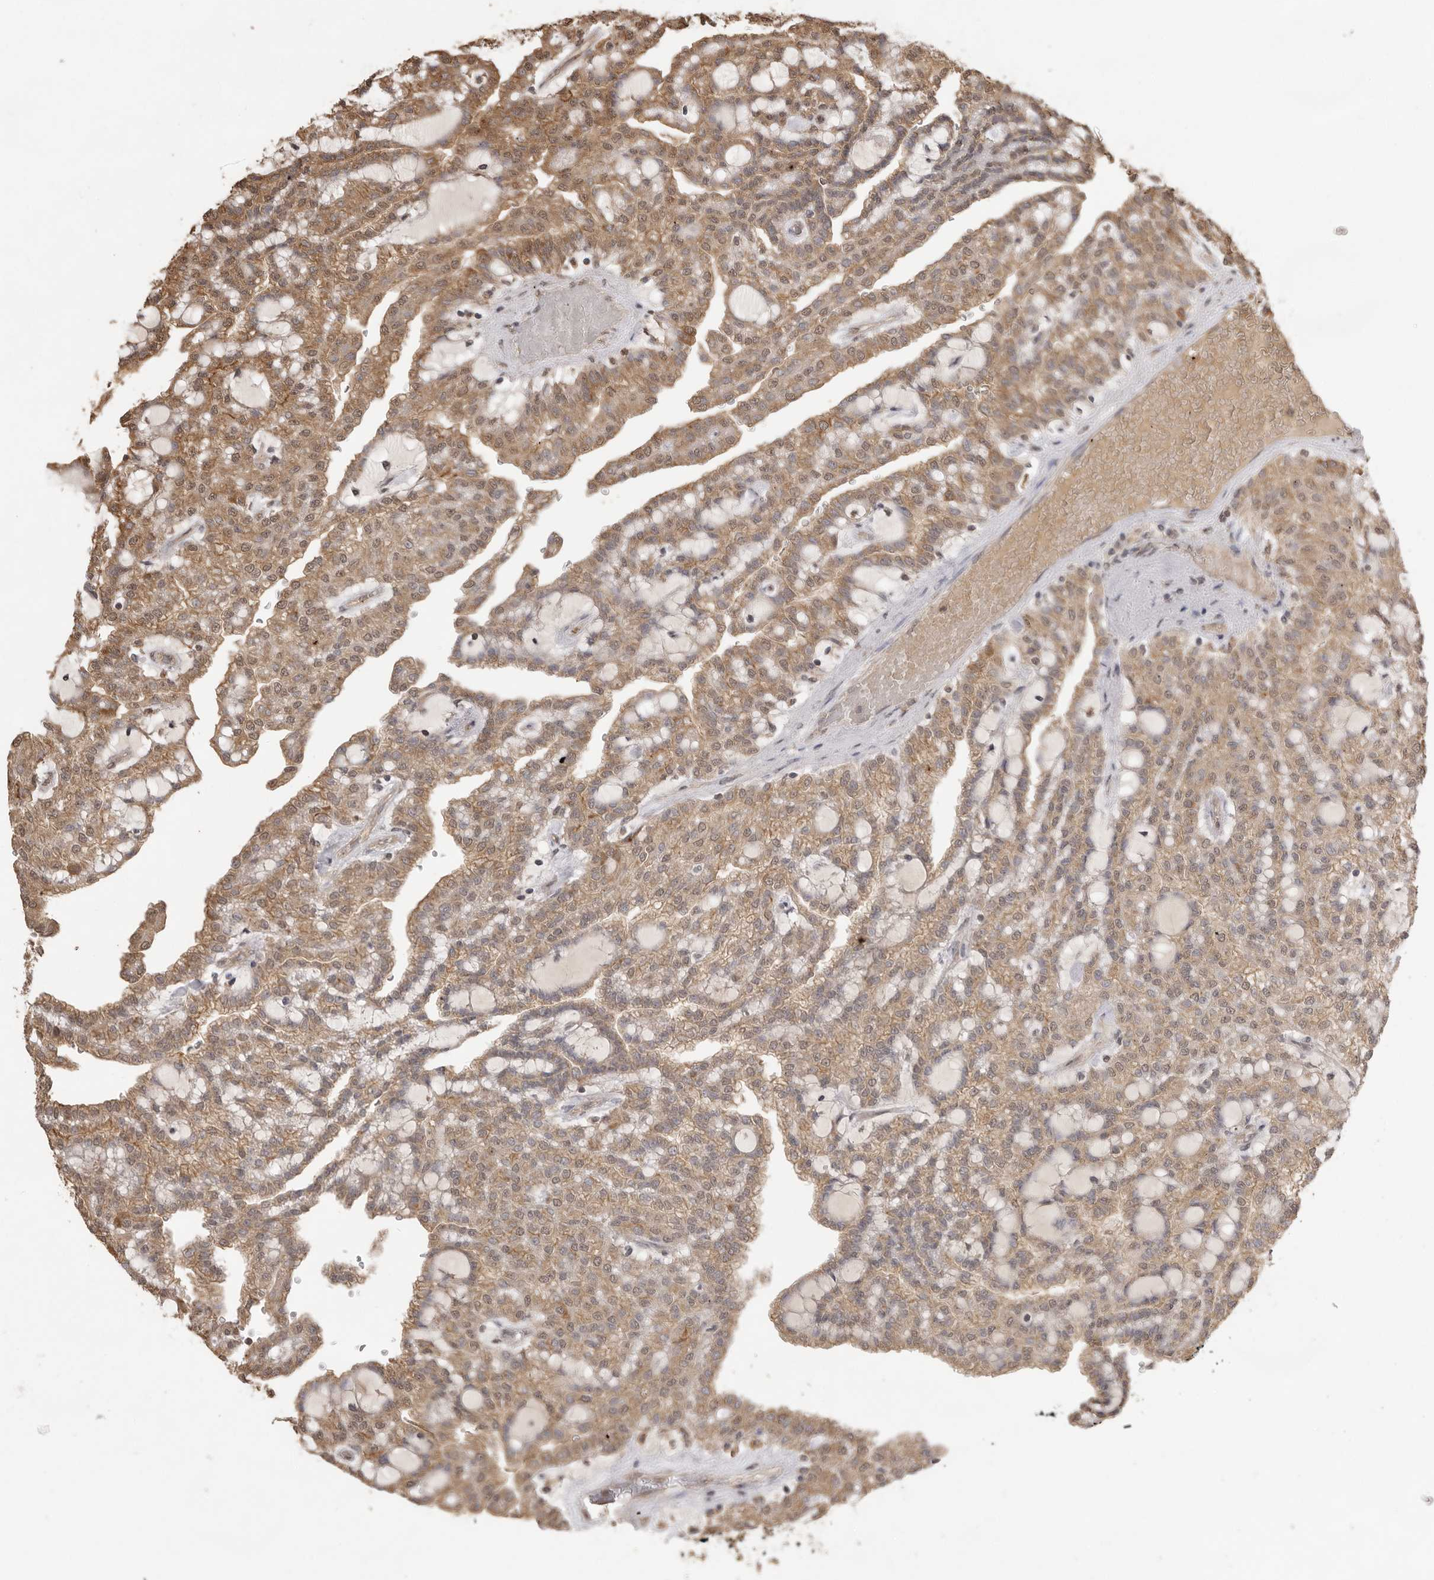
{"staining": {"intensity": "moderate", "quantity": ">75%", "location": "cytoplasmic/membranous,nuclear"}, "tissue": "renal cancer", "cell_type": "Tumor cells", "image_type": "cancer", "snomed": [{"axis": "morphology", "description": "Adenocarcinoma, NOS"}, {"axis": "topography", "description": "Kidney"}], "caption": "IHC staining of renal adenocarcinoma, which displays medium levels of moderate cytoplasmic/membranous and nuclear positivity in approximately >75% of tumor cells indicating moderate cytoplasmic/membranous and nuclear protein positivity. The staining was performed using DAB (brown) for protein detection and nuclei were counterstained in hematoxylin (blue).", "gene": "JAG2", "patient": {"sex": "male", "age": 63}}